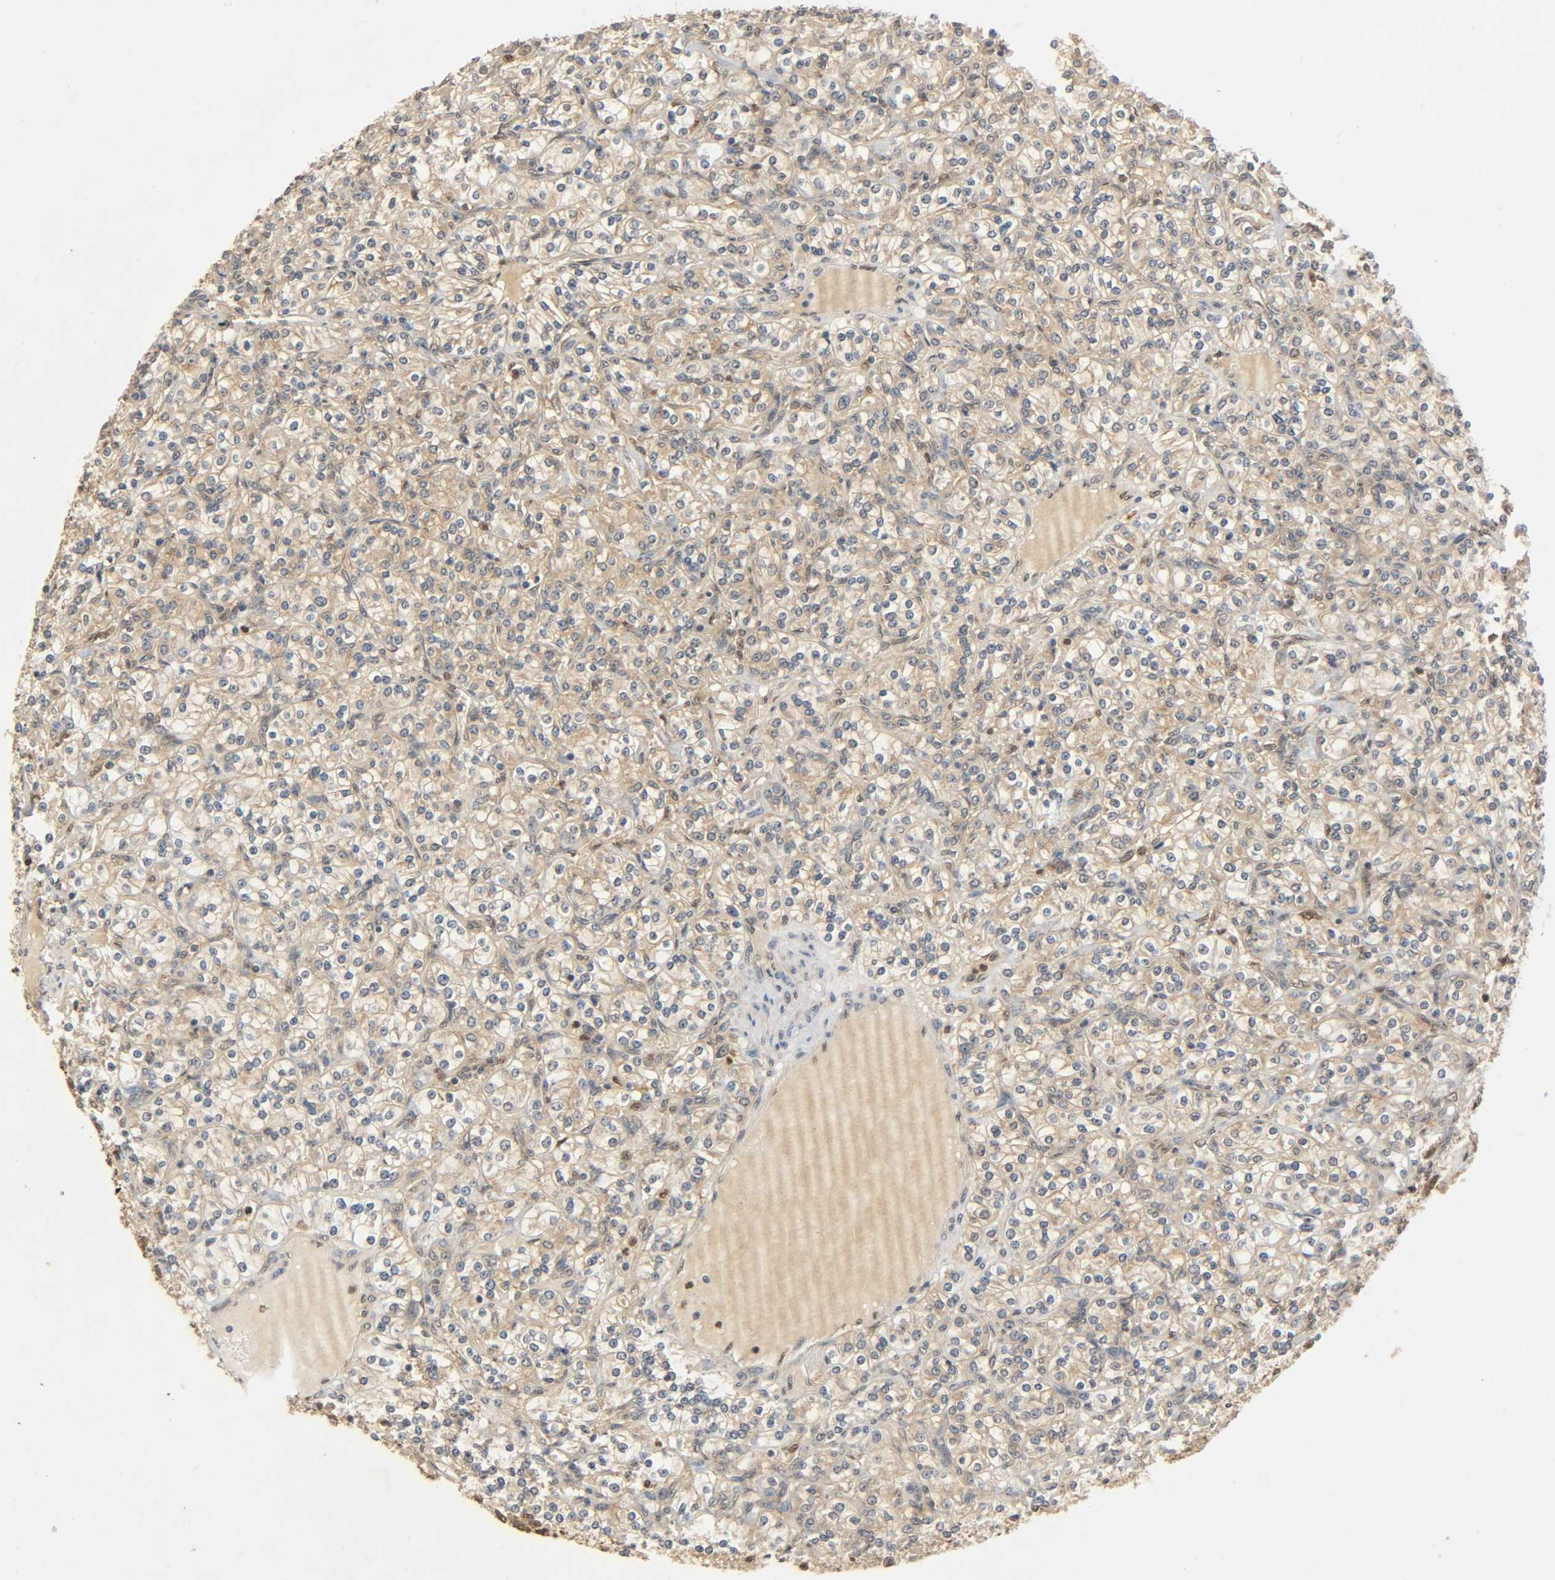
{"staining": {"intensity": "weak", "quantity": ">75%", "location": "cytoplasmic/membranous"}, "tissue": "renal cancer", "cell_type": "Tumor cells", "image_type": "cancer", "snomed": [{"axis": "morphology", "description": "Adenocarcinoma, NOS"}, {"axis": "topography", "description": "Kidney"}], "caption": "This is a micrograph of IHC staining of adenocarcinoma (renal), which shows weak staining in the cytoplasmic/membranous of tumor cells.", "gene": "ZFPM2", "patient": {"sex": "male", "age": 77}}